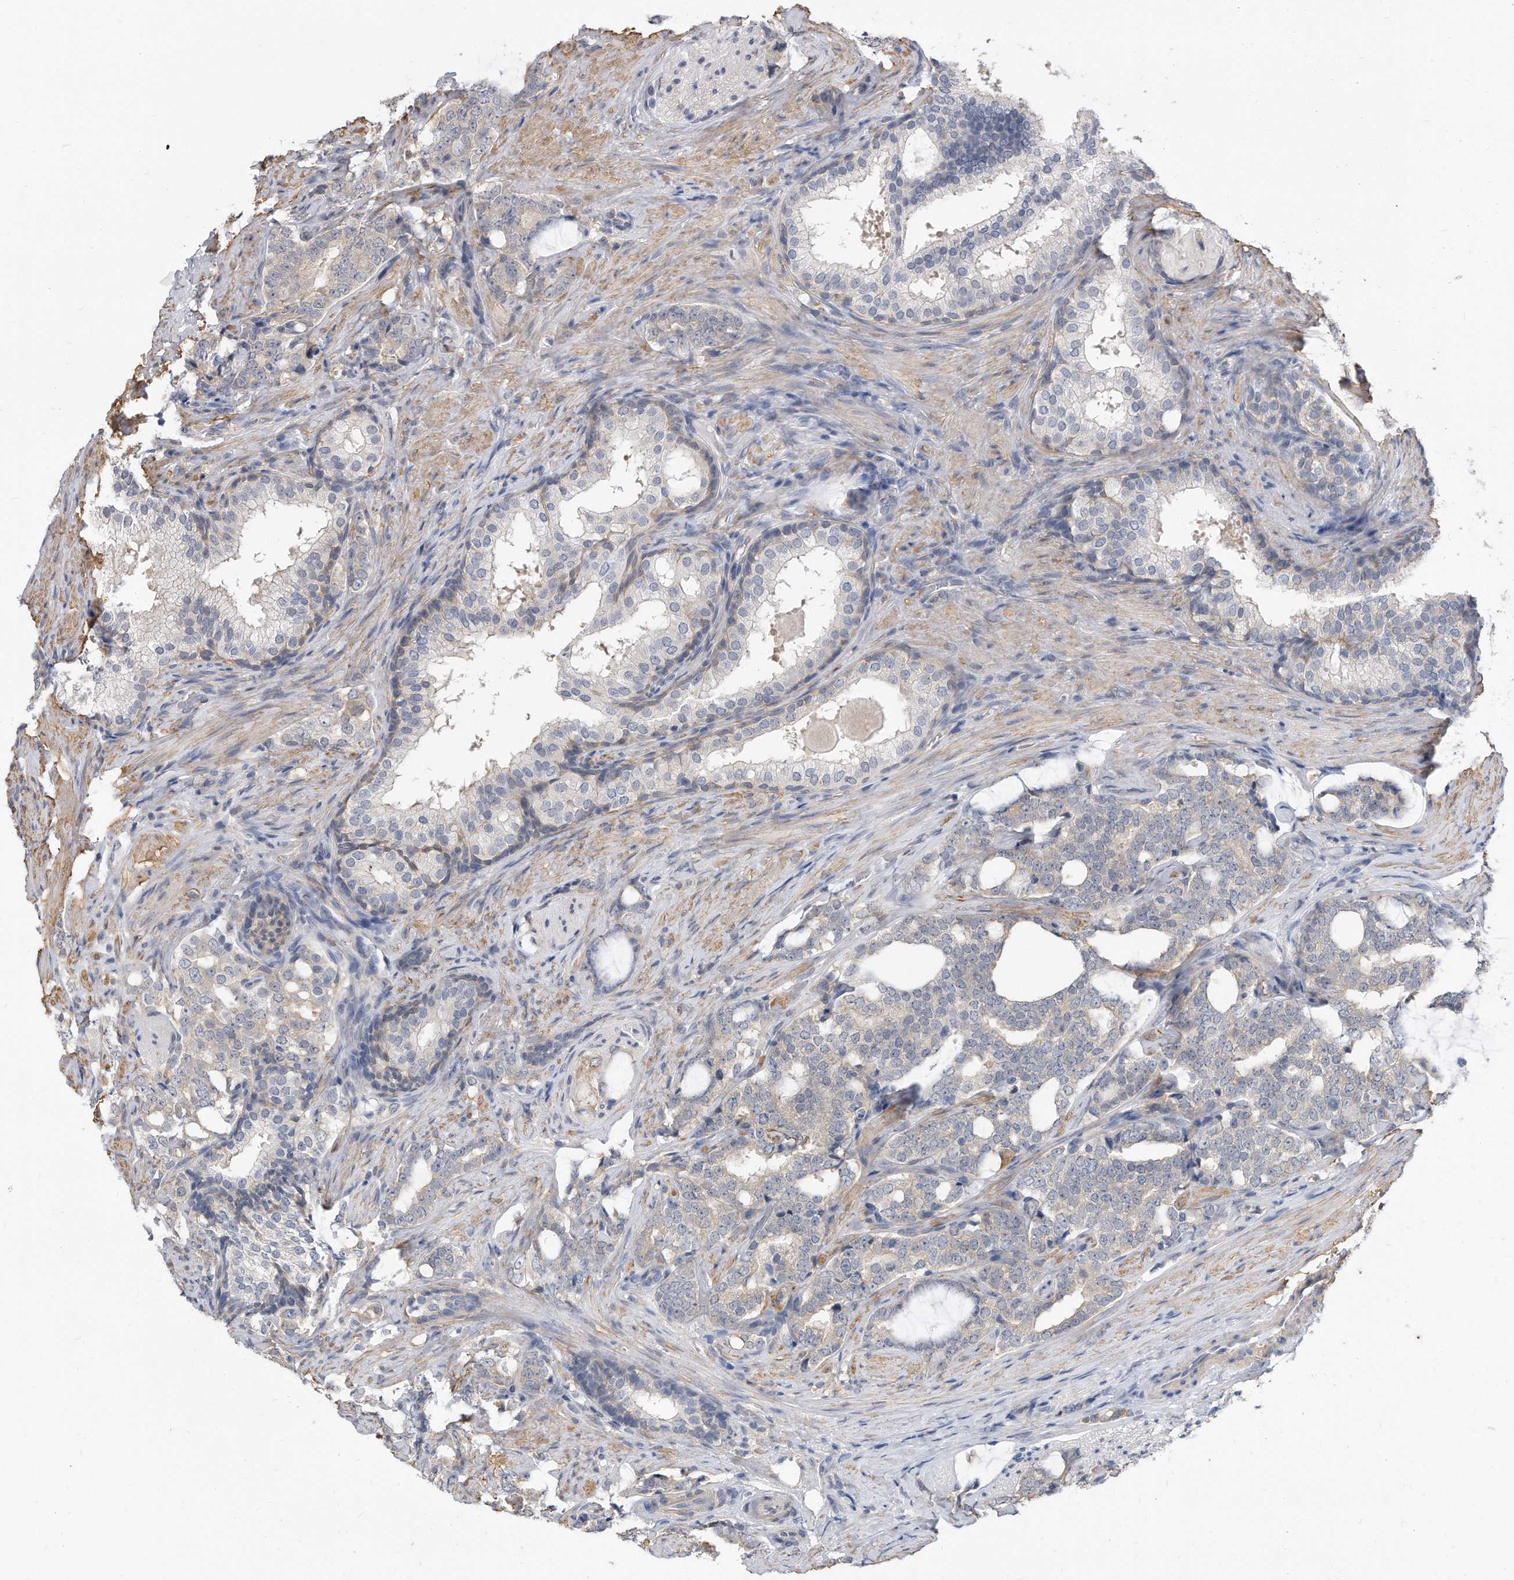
{"staining": {"intensity": "negative", "quantity": "none", "location": "none"}, "tissue": "prostate cancer", "cell_type": "Tumor cells", "image_type": "cancer", "snomed": [{"axis": "morphology", "description": "Adenocarcinoma, High grade"}, {"axis": "topography", "description": "Prostate"}], "caption": "High magnification brightfield microscopy of prostate cancer stained with DAB (3,3'-diaminobenzidine) (brown) and counterstained with hematoxylin (blue): tumor cells show no significant positivity. The staining was performed using DAB (3,3'-diaminobenzidine) to visualize the protein expression in brown, while the nuclei were stained in blue with hematoxylin (Magnification: 20x).", "gene": "TCP1", "patient": {"sex": "male", "age": 64}}